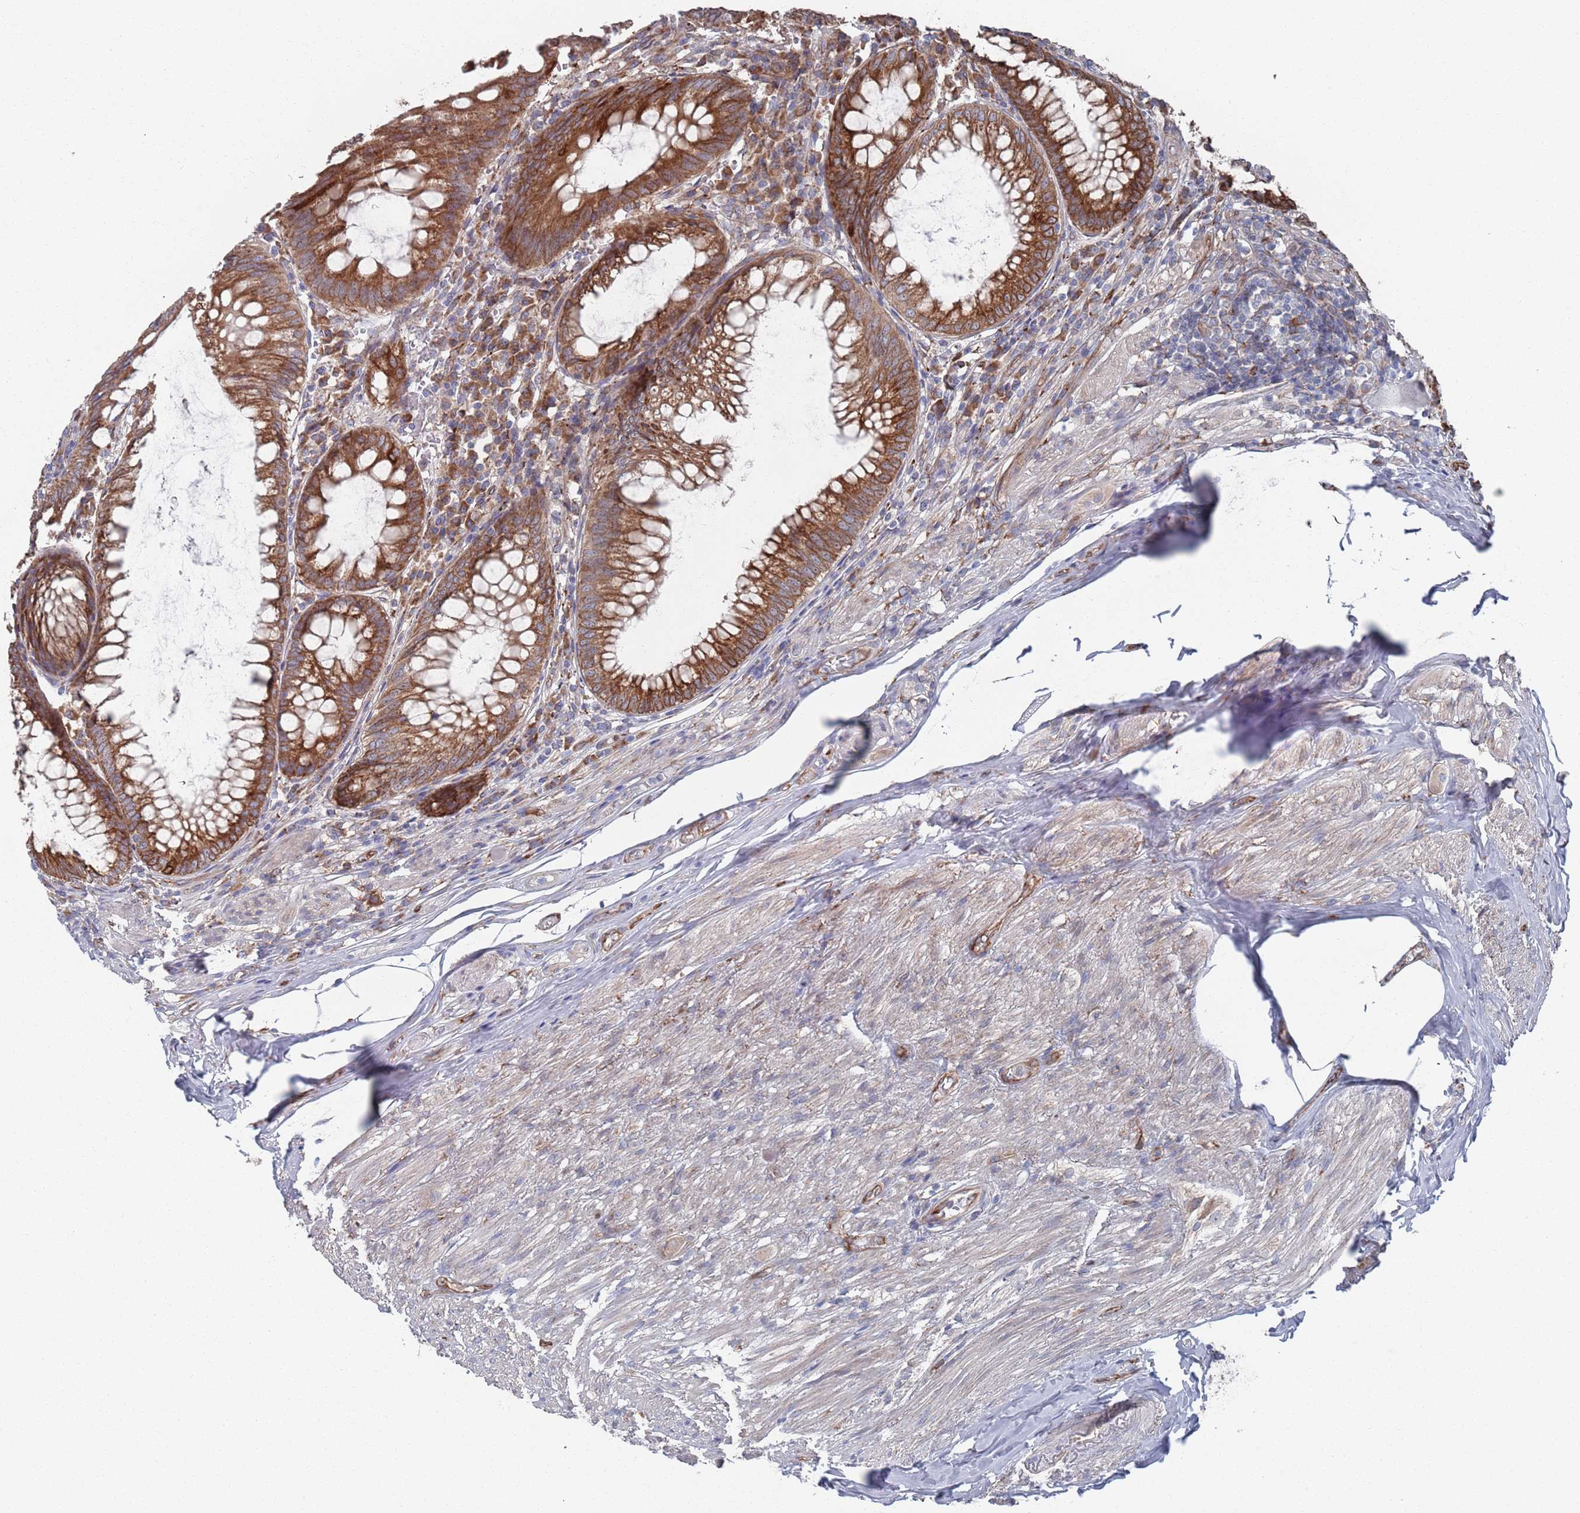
{"staining": {"intensity": "strong", "quantity": ">75%", "location": "cytoplasmic/membranous"}, "tissue": "appendix", "cell_type": "Glandular cells", "image_type": "normal", "snomed": [{"axis": "morphology", "description": "Normal tissue, NOS"}, {"axis": "topography", "description": "Appendix"}], "caption": "Immunohistochemistry (IHC) image of unremarkable human appendix stained for a protein (brown), which exhibits high levels of strong cytoplasmic/membranous positivity in about >75% of glandular cells.", "gene": "CCDC106", "patient": {"sex": "male", "age": 83}}